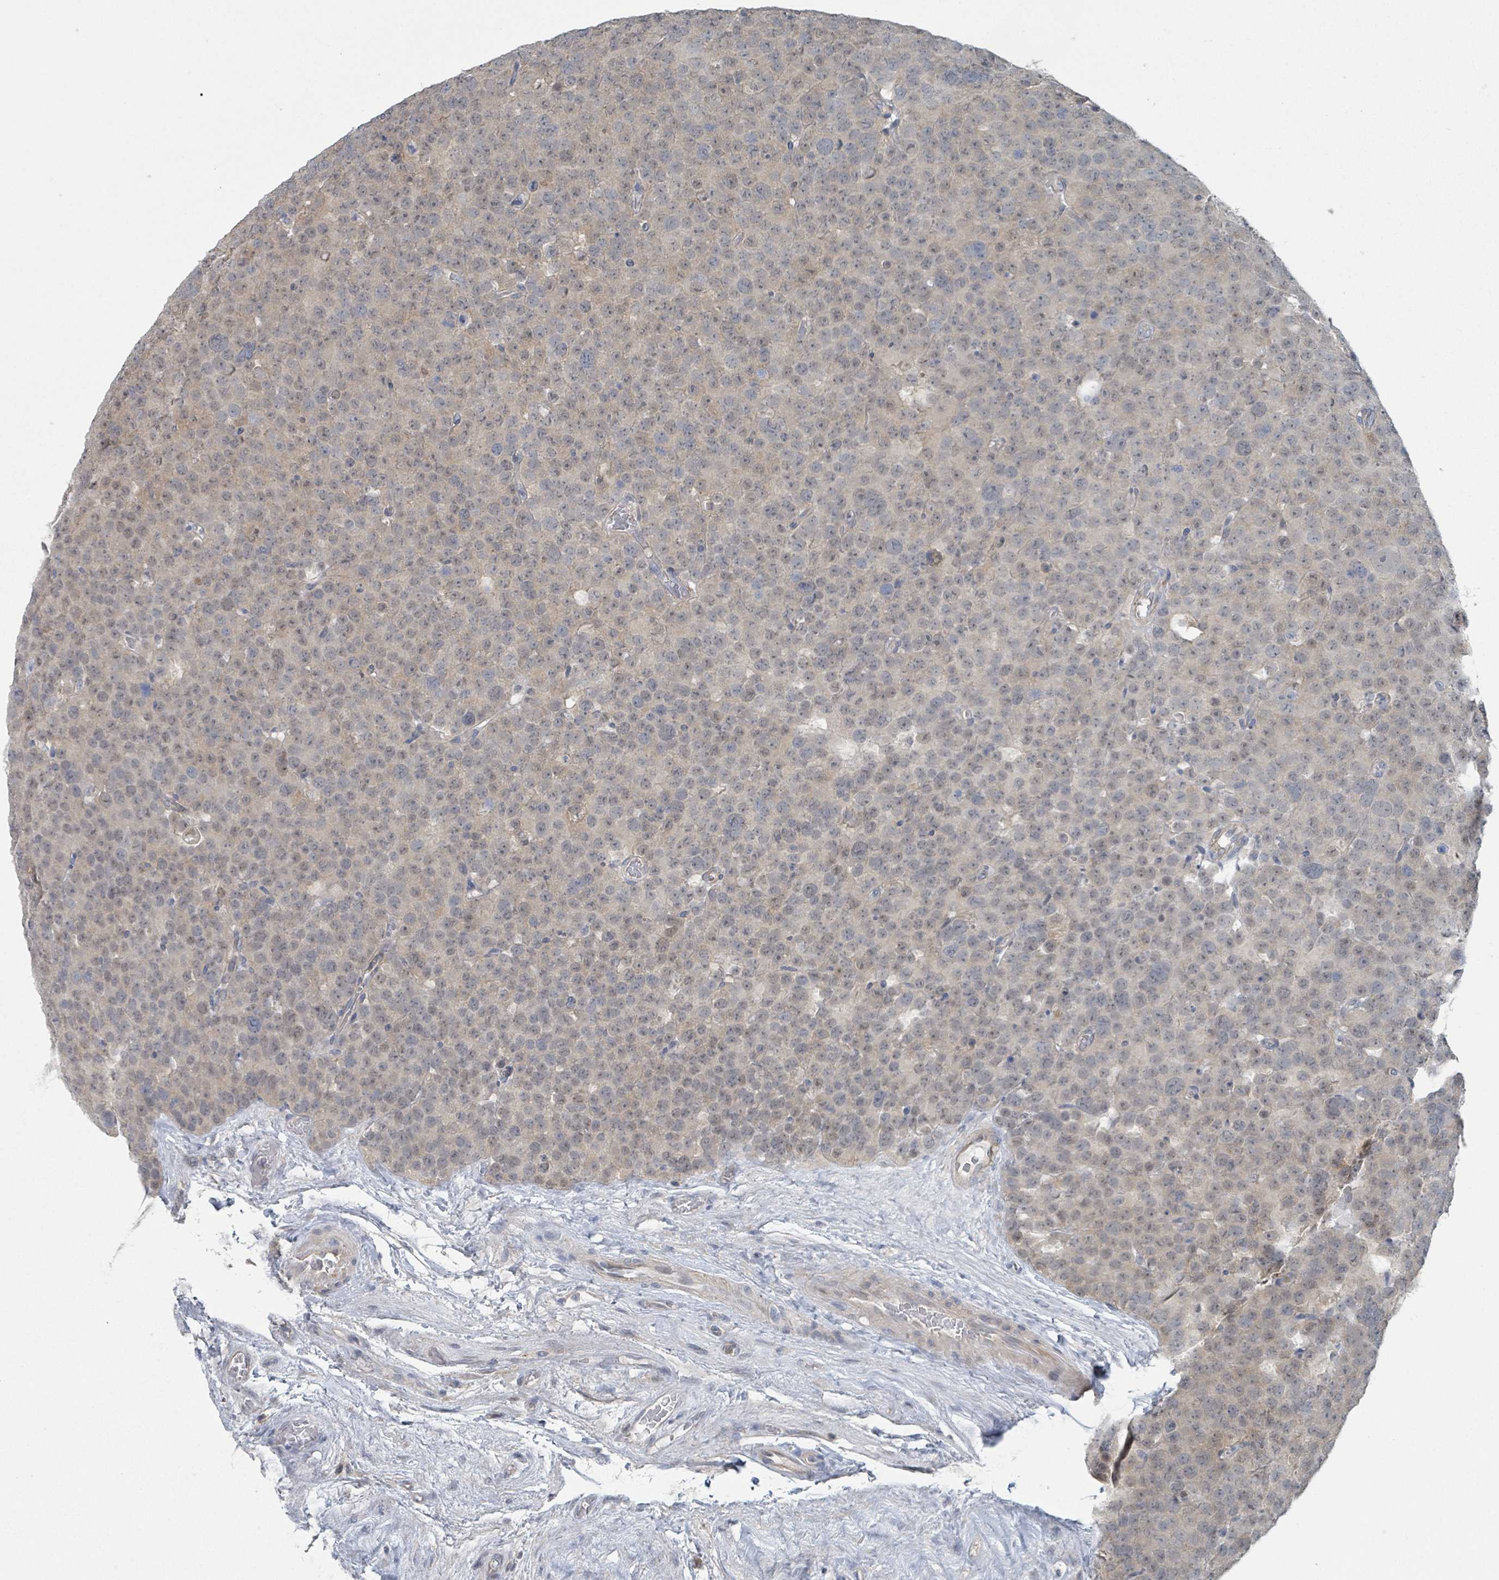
{"staining": {"intensity": "weak", "quantity": "<25%", "location": "cytoplasmic/membranous,nuclear"}, "tissue": "testis cancer", "cell_type": "Tumor cells", "image_type": "cancer", "snomed": [{"axis": "morphology", "description": "Seminoma, NOS"}, {"axis": "topography", "description": "Testis"}], "caption": "Protein analysis of testis cancer reveals no significant staining in tumor cells. The staining was performed using DAB to visualize the protein expression in brown, while the nuclei were stained in blue with hematoxylin (Magnification: 20x).", "gene": "LRRC42", "patient": {"sex": "male", "age": 71}}